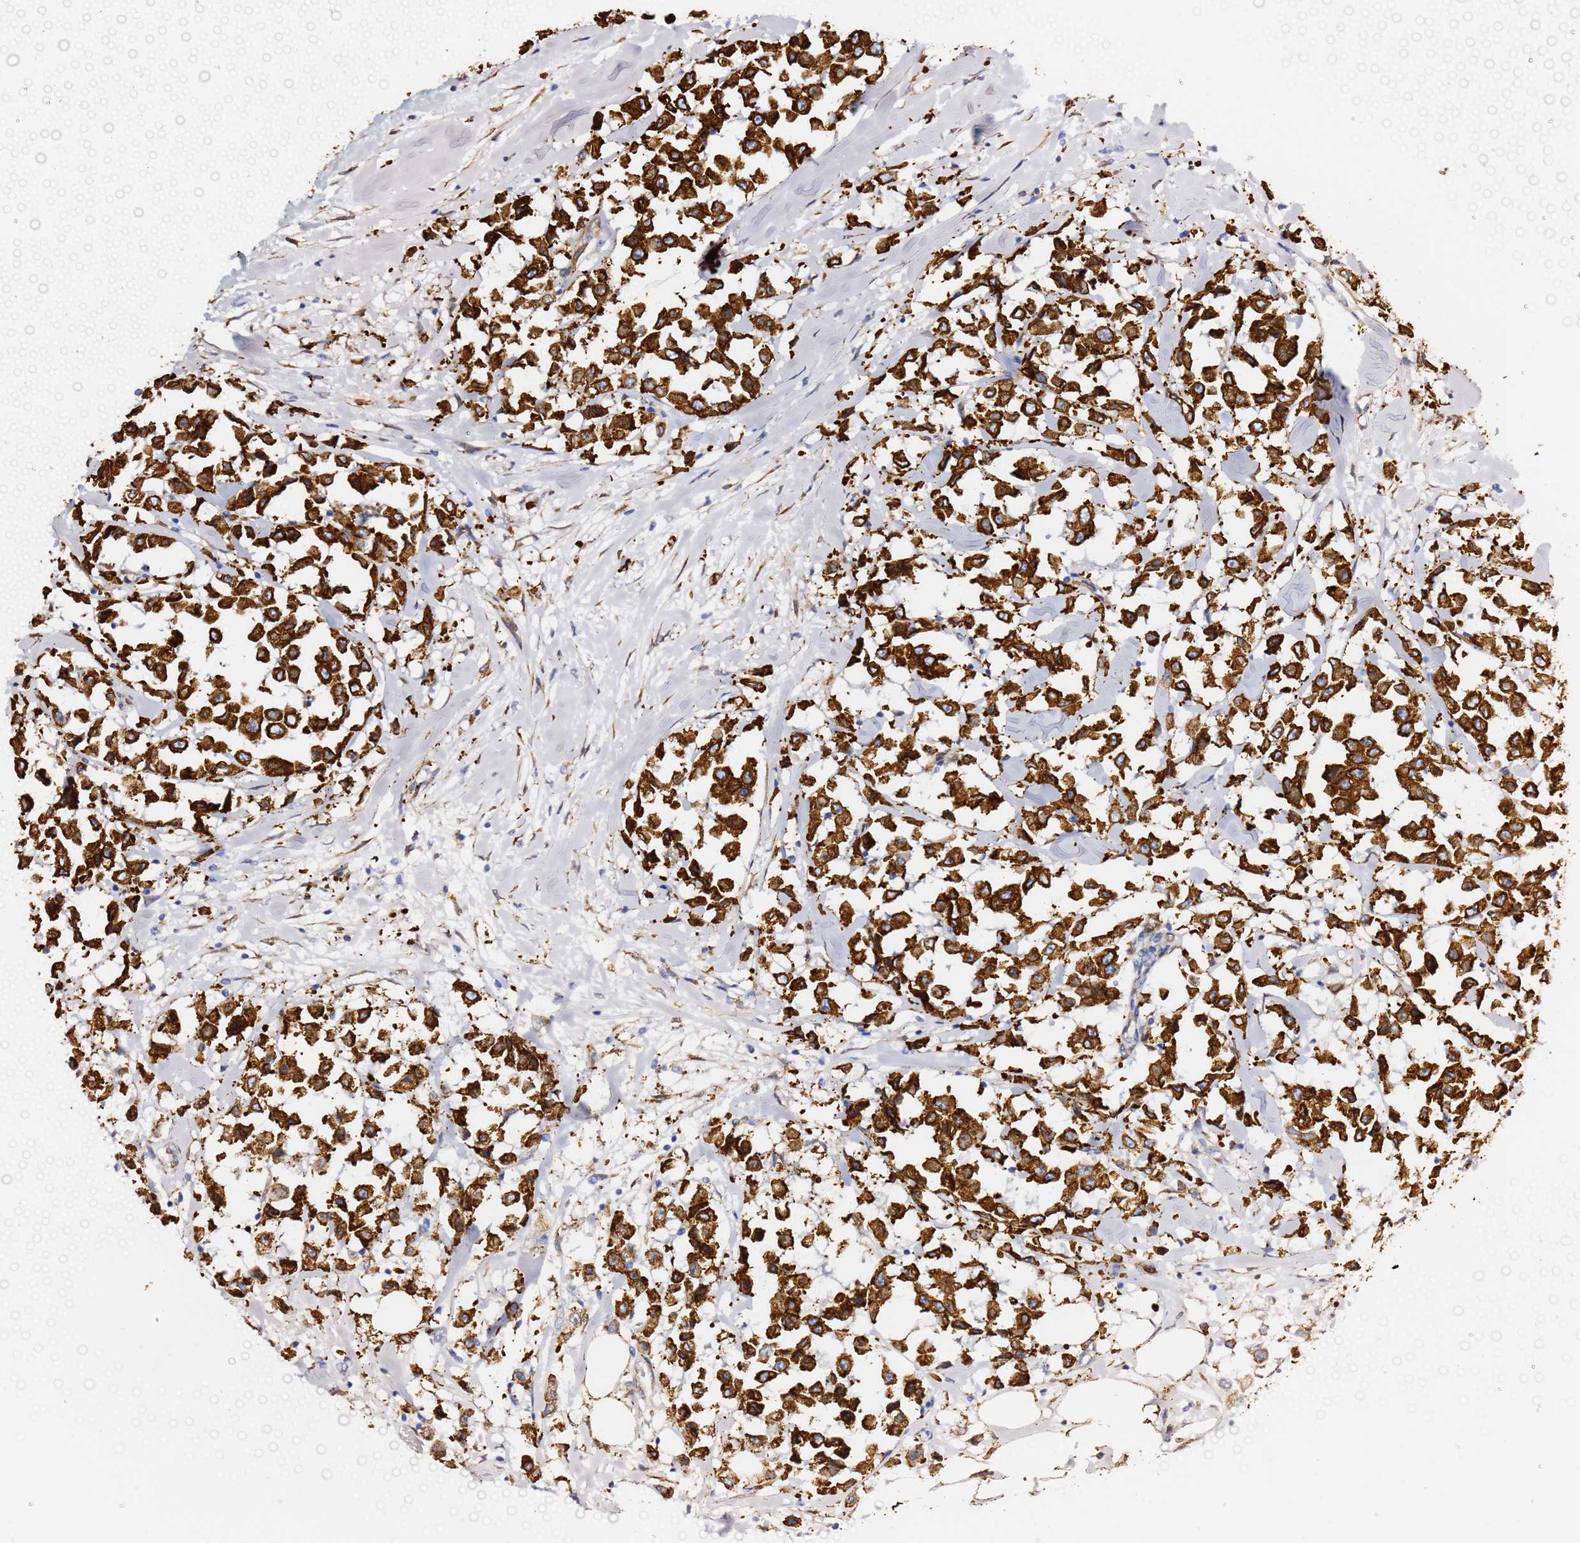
{"staining": {"intensity": "strong", "quantity": ">75%", "location": "cytoplasmic/membranous"}, "tissue": "breast cancer", "cell_type": "Tumor cells", "image_type": "cancer", "snomed": [{"axis": "morphology", "description": "Duct carcinoma"}, {"axis": "topography", "description": "Breast"}], "caption": "Approximately >75% of tumor cells in human breast cancer show strong cytoplasmic/membranous protein staining as visualized by brown immunohistochemical staining.", "gene": "GDAP2", "patient": {"sex": "female", "age": 61}}